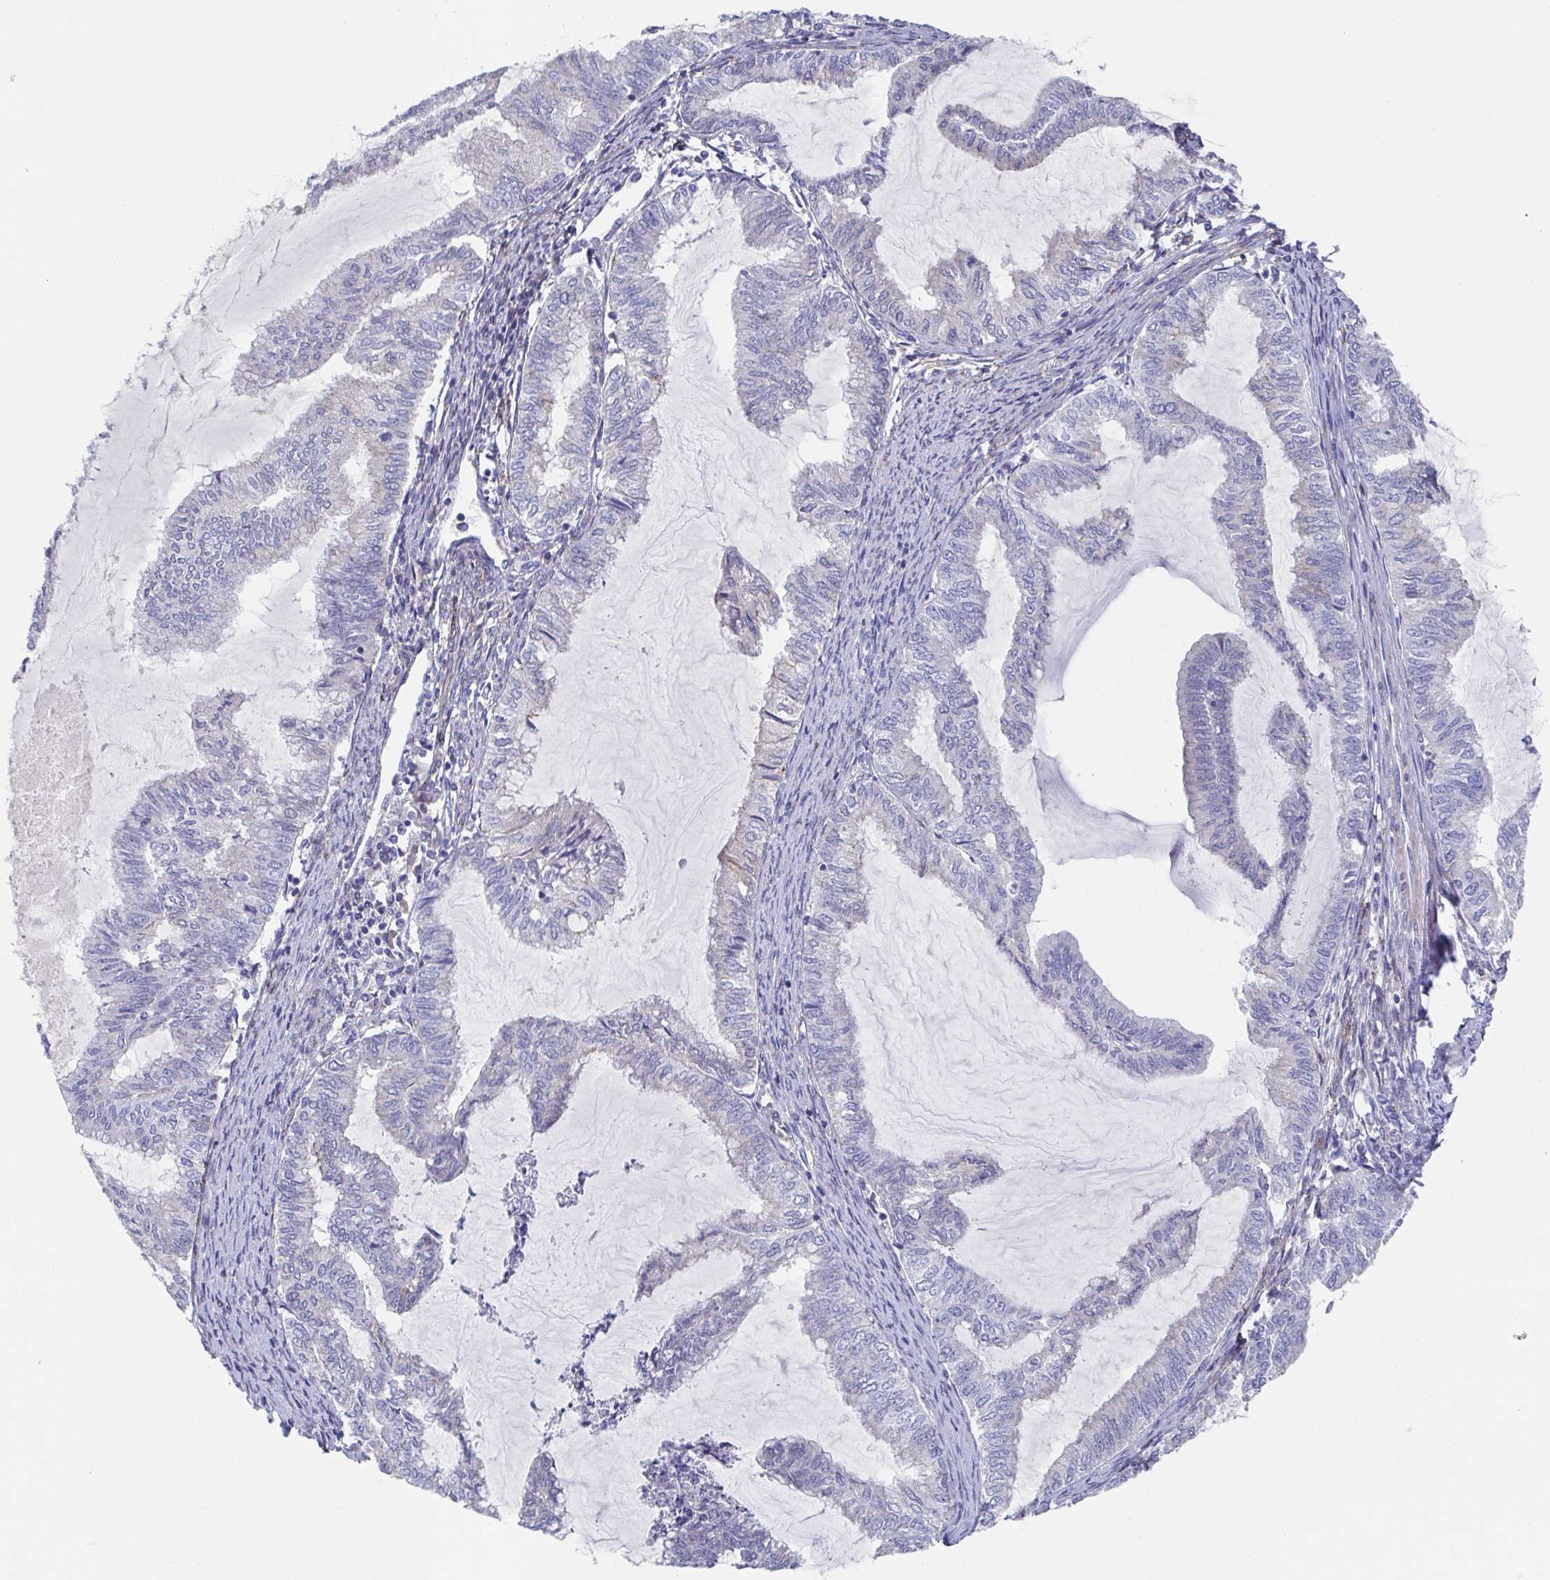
{"staining": {"intensity": "negative", "quantity": "none", "location": "none"}, "tissue": "endometrial cancer", "cell_type": "Tumor cells", "image_type": "cancer", "snomed": [{"axis": "morphology", "description": "Adenocarcinoma, NOS"}, {"axis": "topography", "description": "Endometrium"}], "caption": "Human endometrial cancer stained for a protein using immunohistochemistry (IHC) reveals no positivity in tumor cells.", "gene": "CDH2", "patient": {"sex": "female", "age": 79}}